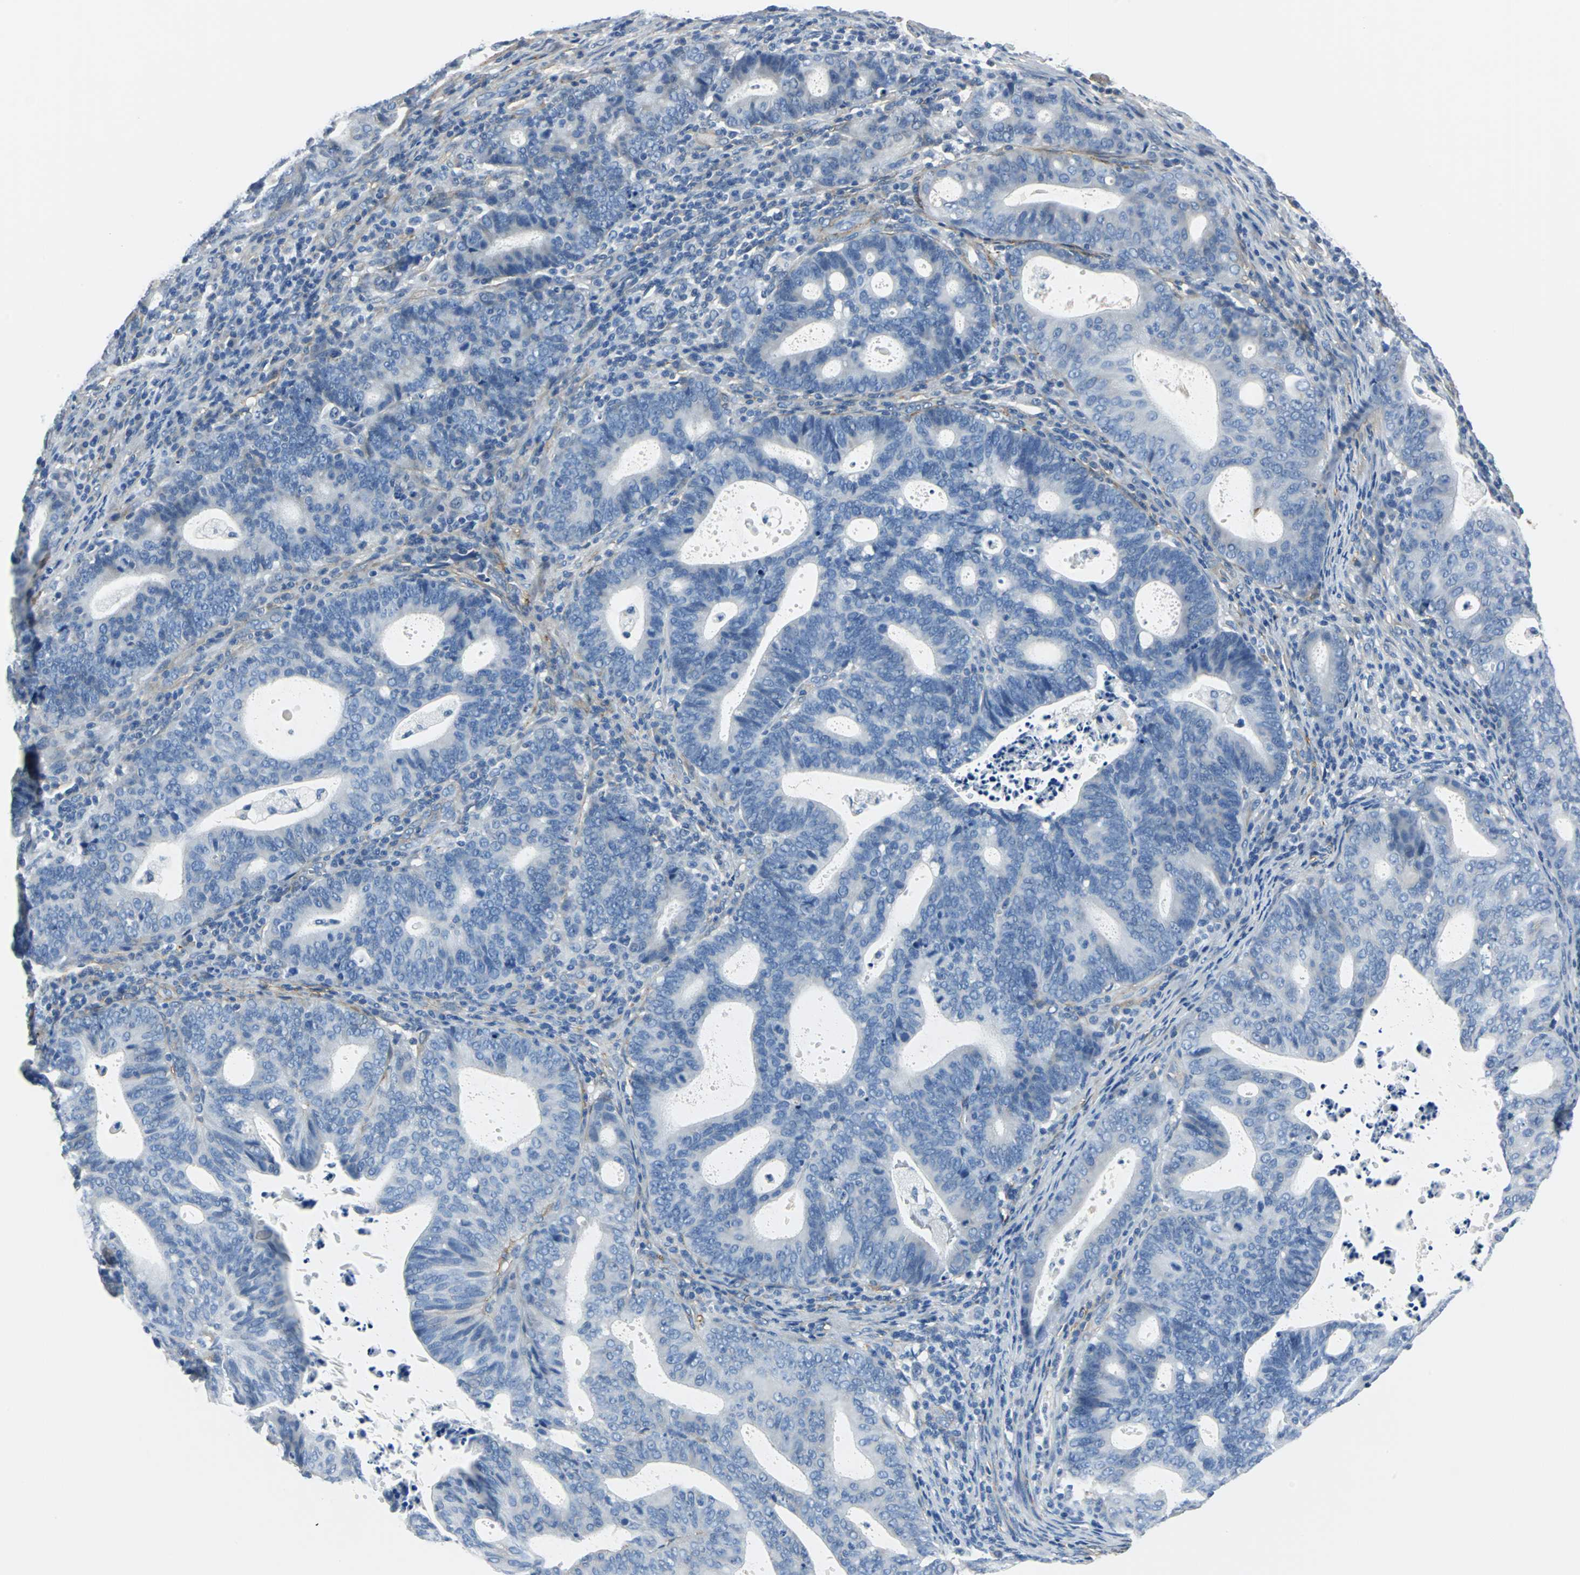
{"staining": {"intensity": "negative", "quantity": "none", "location": "none"}, "tissue": "endometrial cancer", "cell_type": "Tumor cells", "image_type": "cancer", "snomed": [{"axis": "morphology", "description": "Adenocarcinoma, NOS"}, {"axis": "topography", "description": "Uterus"}], "caption": "Protein analysis of adenocarcinoma (endometrial) exhibits no significant positivity in tumor cells.", "gene": "AKAP12", "patient": {"sex": "female", "age": 83}}